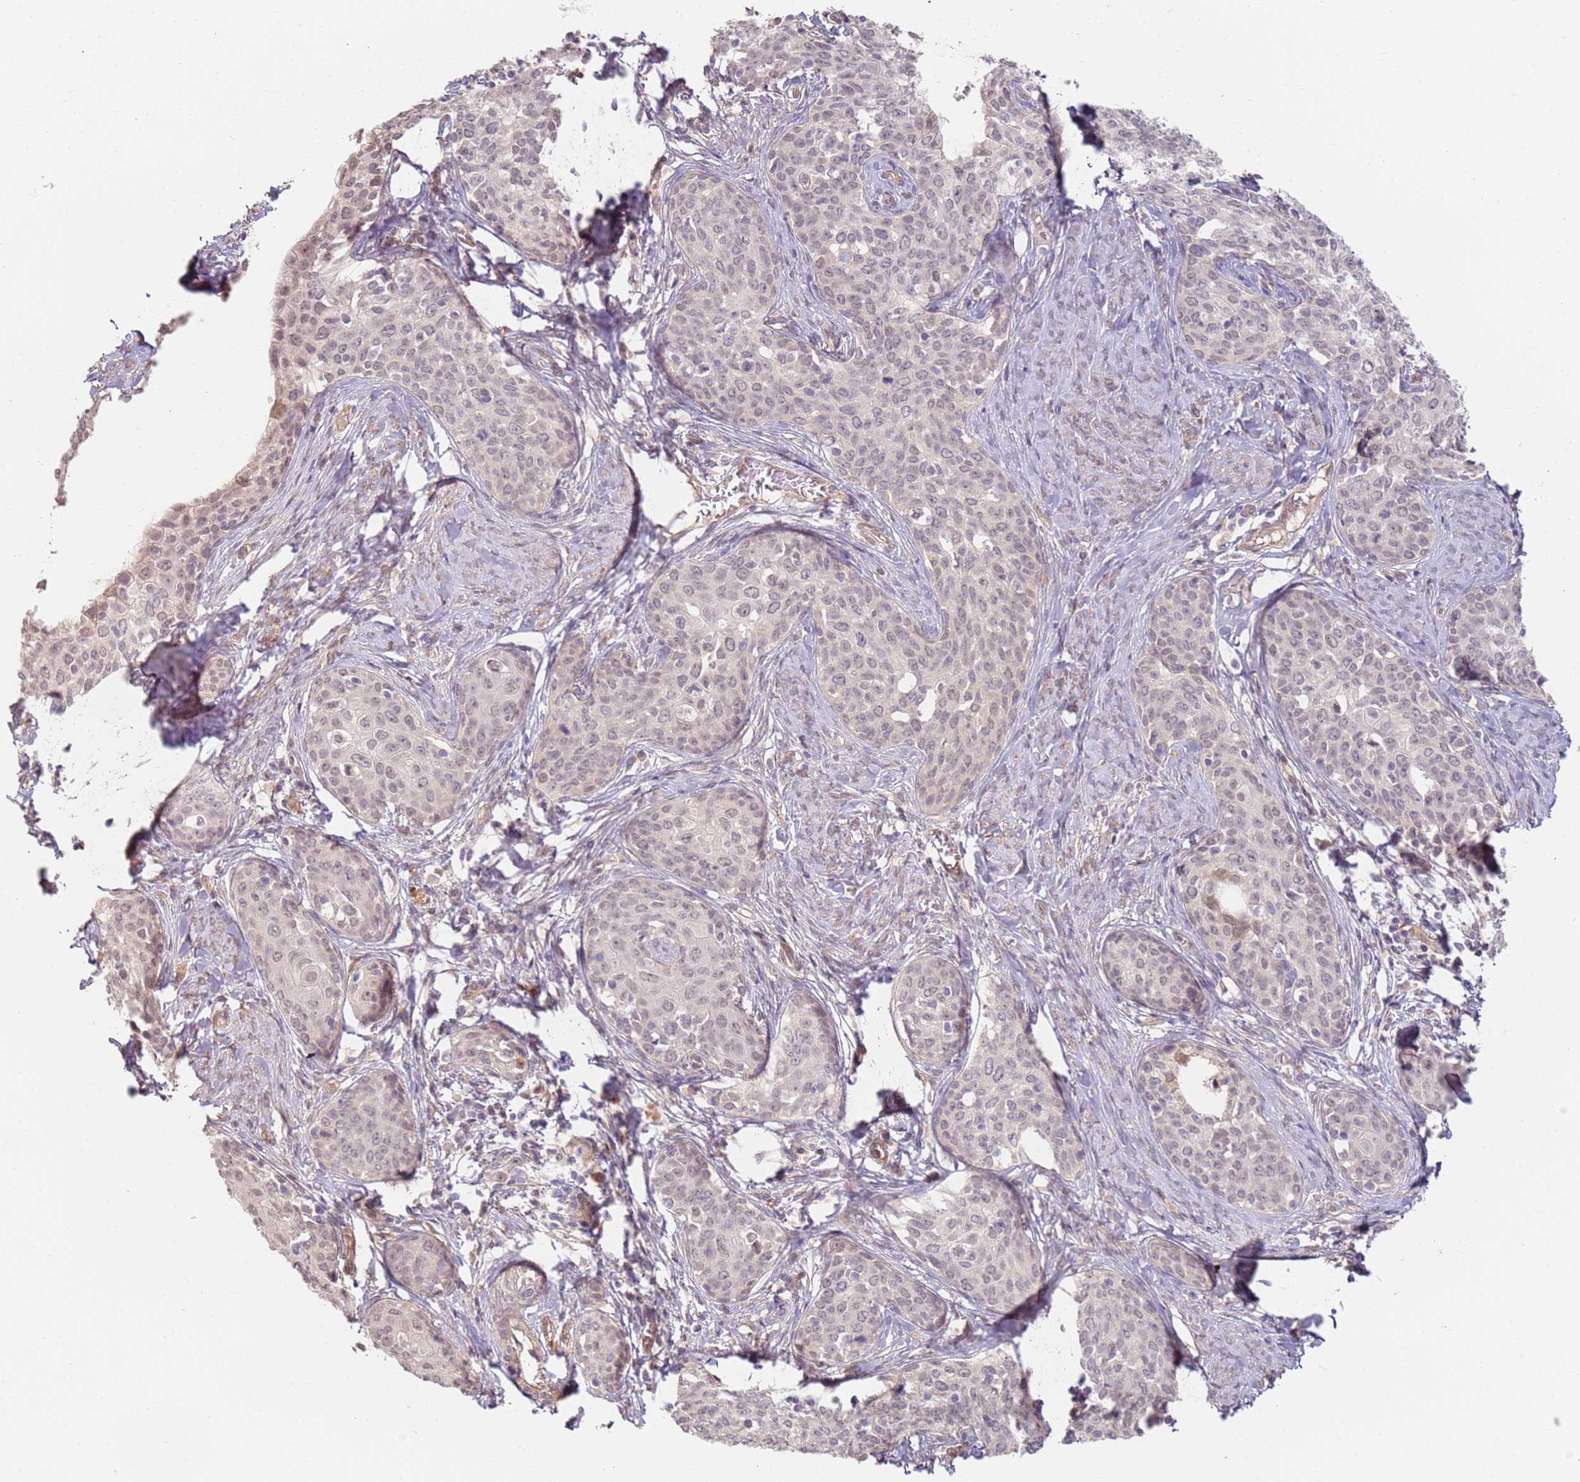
{"staining": {"intensity": "weak", "quantity": ">75%", "location": "nuclear"}, "tissue": "cervical cancer", "cell_type": "Tumor cells", "image_type": "cancer", "snomed": [{"axis": "morphology", "description": "Squamous cell carcinoma, NOS"}, {"axis": "morphology", "description": "Adenocarcinoma, NOS"}, {"axis": "topography", "description": "Cervix"}], "caption": "Human adenocarcinoma (cervical) stained with a brown dye displays weak nuclear positive positivity in approximately >75% of tumor cells.", "gene": "WDR93", "patient": {"sex": "female", "age": 52}}